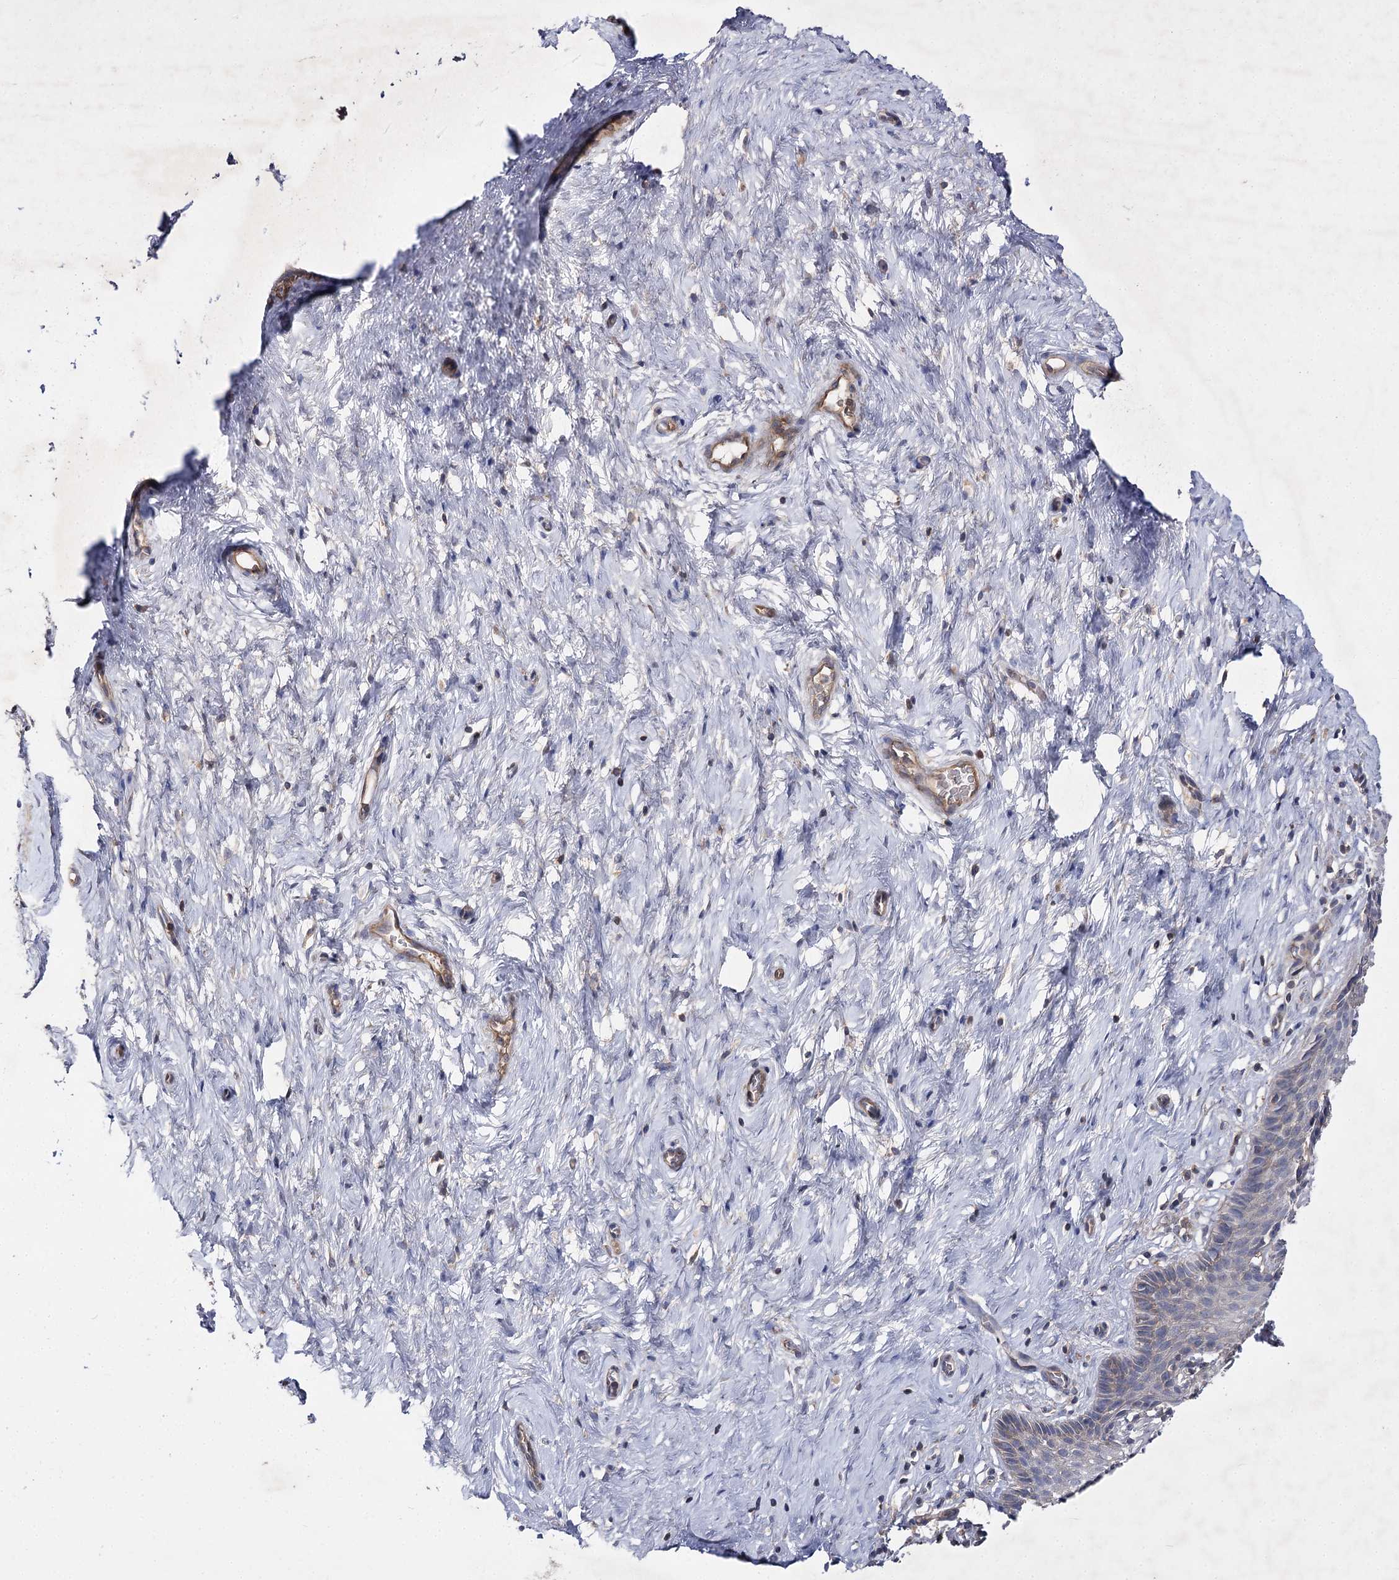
{"staining": {"intensity": "strong", "quantity": ">75%", "location": "cytoplasmic/membranous"}, "tissue": "cervix", "cell_type": "Glandular cells", "image_type": "normal", "snomed": [{"axis": "morphology", "description": "Normal tissue, NOS"}, {"axis": "topography", "description": "Cervix"}], "caption": "Strong cytoplasmic/membranous protein expression is appreciated in about >75% of glandular cells in cervix.", "gene": "BCR", "patient": {"sex": "female", "age": 33}}